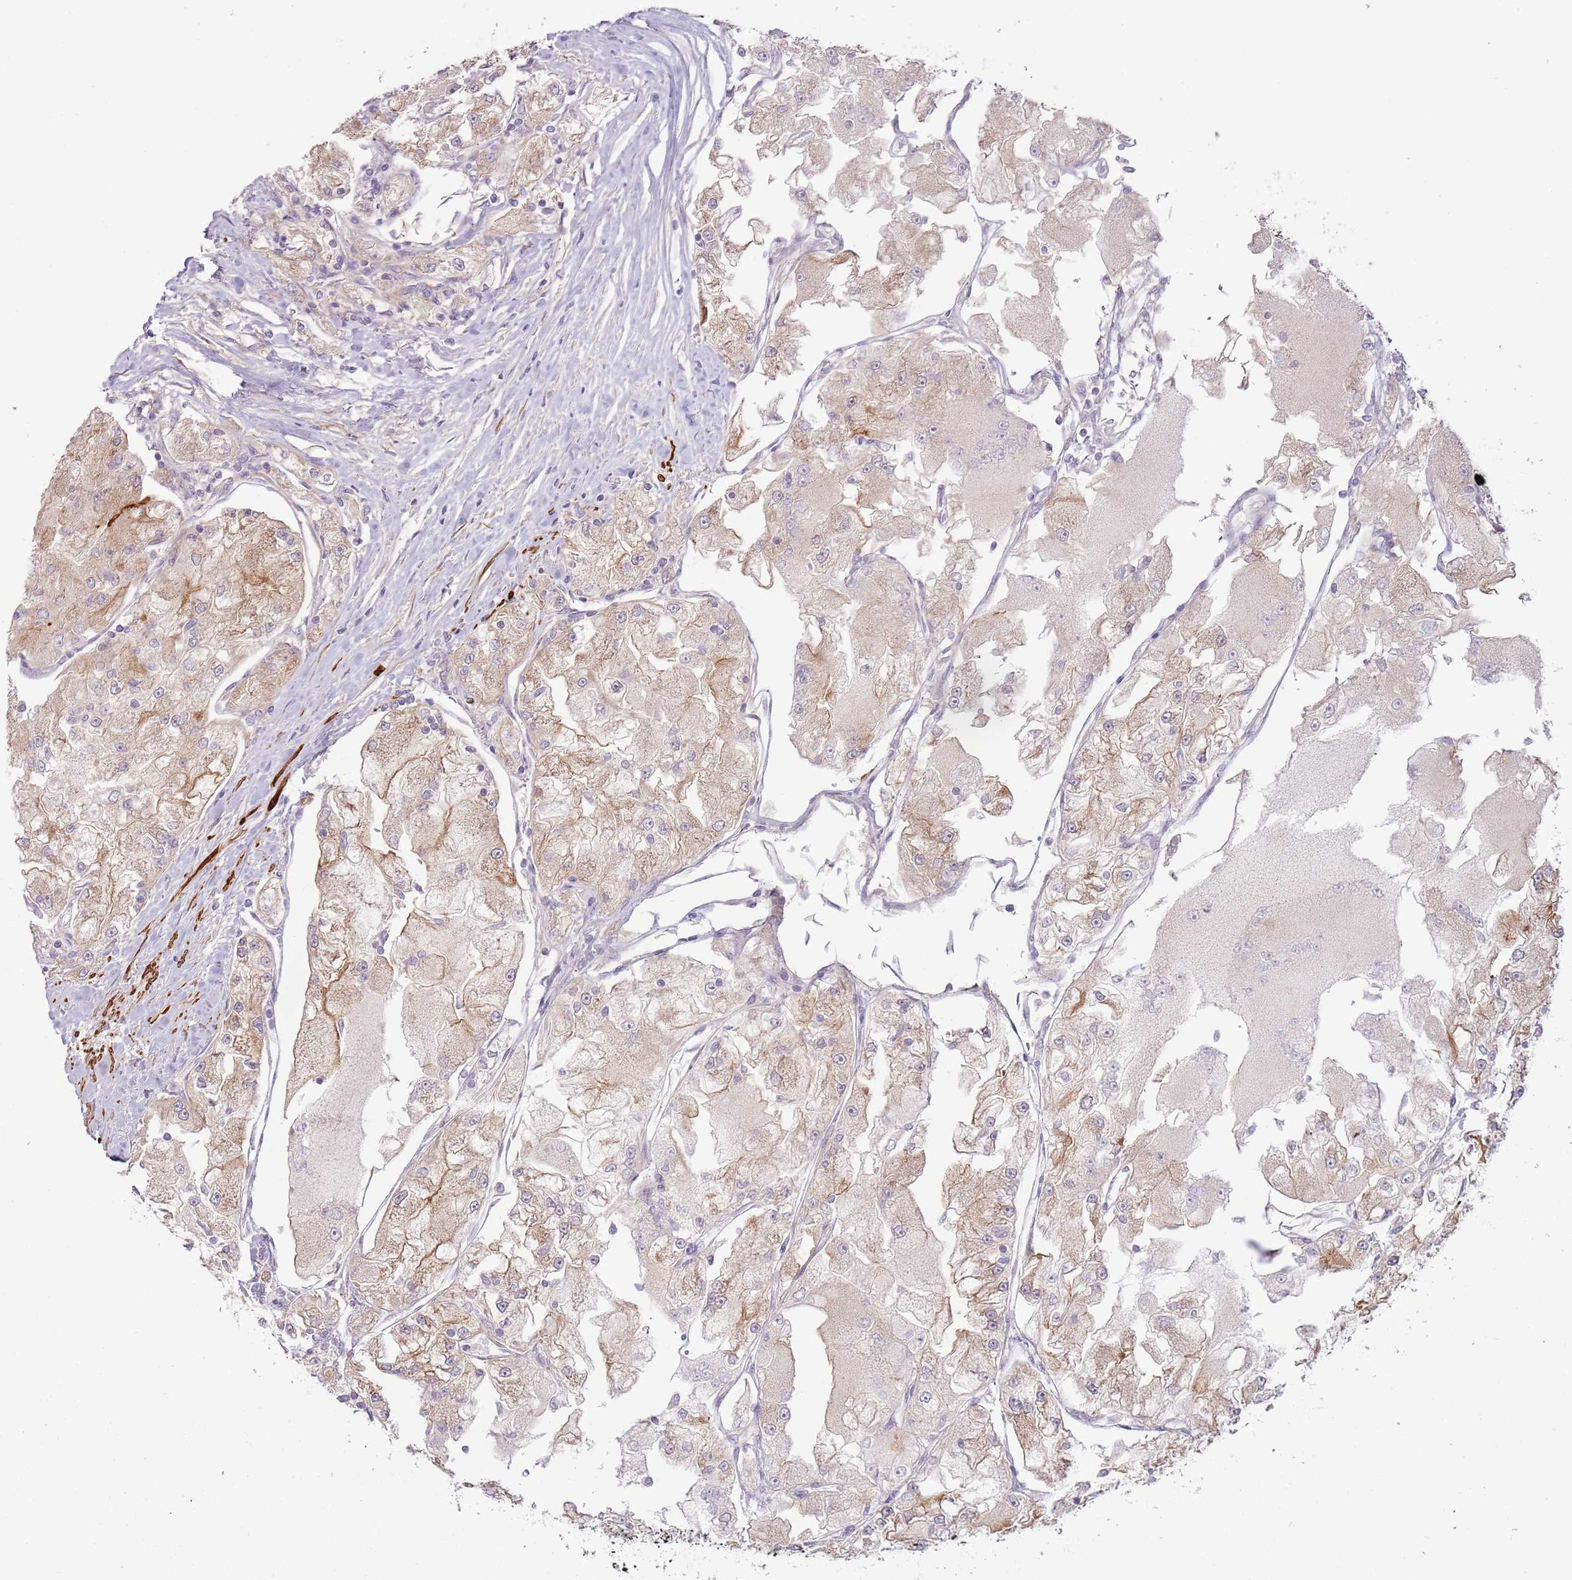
{"staining": {"intensity": "weak", "quantity": "25%-75%", "location": "cytoplasmic/membranous"}, "tissue": "renal cancer", "cell_type": "Tumor cells", "image_type": "cancer", "snomed": [{"axis": "morphology", "description": "Adenocarcinoma, NOS"}, {"axis": "topography", "description": "Kidney"}], "caption": "Immunohistochemistry photomicrograph of neoplastic tissue: human renal cancer (adenocarcinoma) stained using immunohistochemistry (IHC) shows low levels of weak protein expression localized specifically in the cytoplasmic/membranous of tumor cells, appearing as a cytoplasmic/membranous brown color.", "gene": "RNF128", "patient": {"sex": "female", "age": 72}}